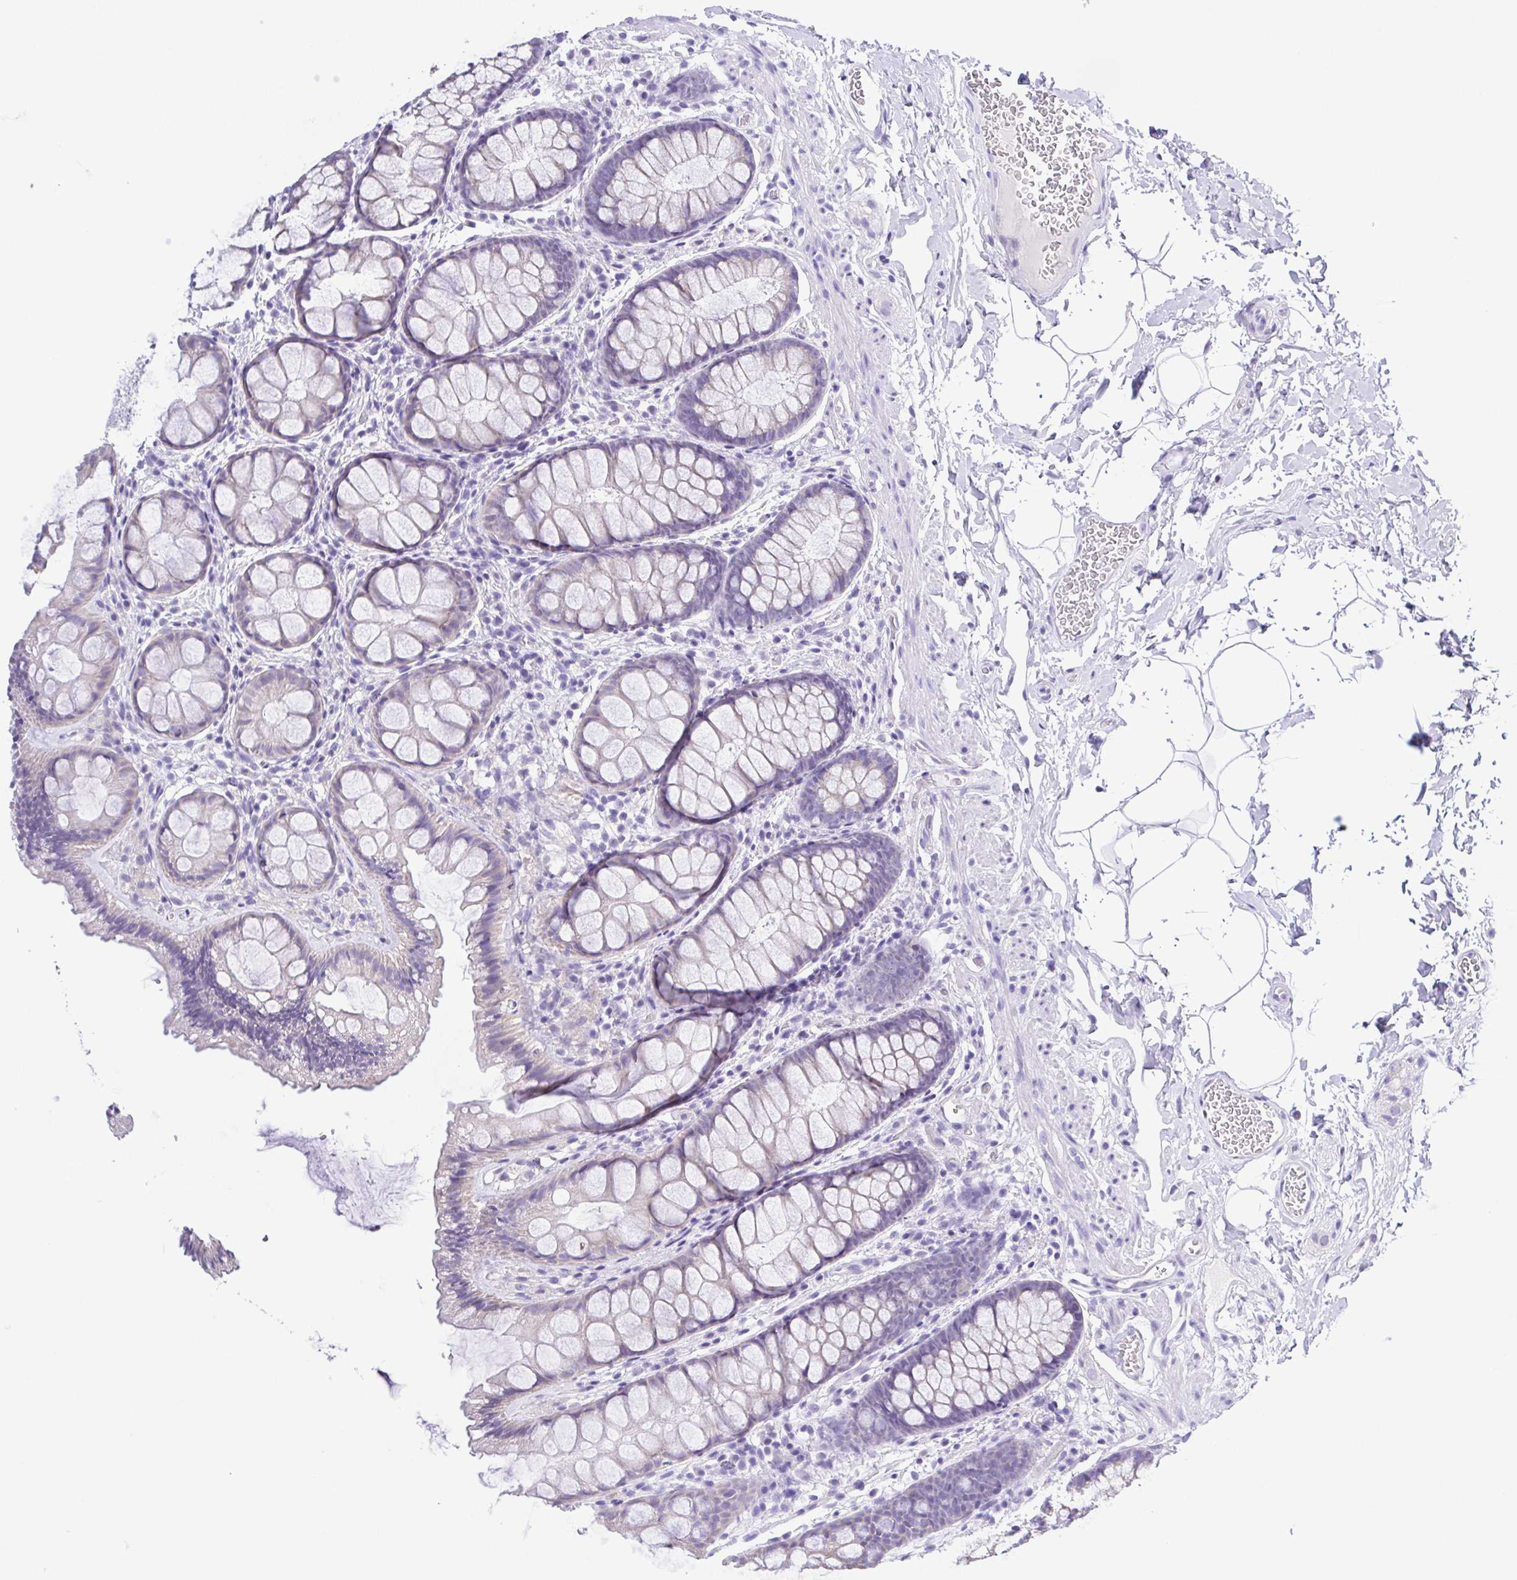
{"staining": {"intensity": "negative", "quantity": "none", "location": "none"}, "tissue": "rectum", "cell_type": "Glandular cells", "image_type": "normal", "snomed": [{"axis": "morphology", "description": "Normal tissue, NOS"}, {"axis": "topography", "description": "Rectum"}], "caption": "Human rectum stained for a protein using immunohistochemistry demonstrates no positivity in glandular cells.", "gene": "CD72", "patient": {"sex": "female", "age": 62}}